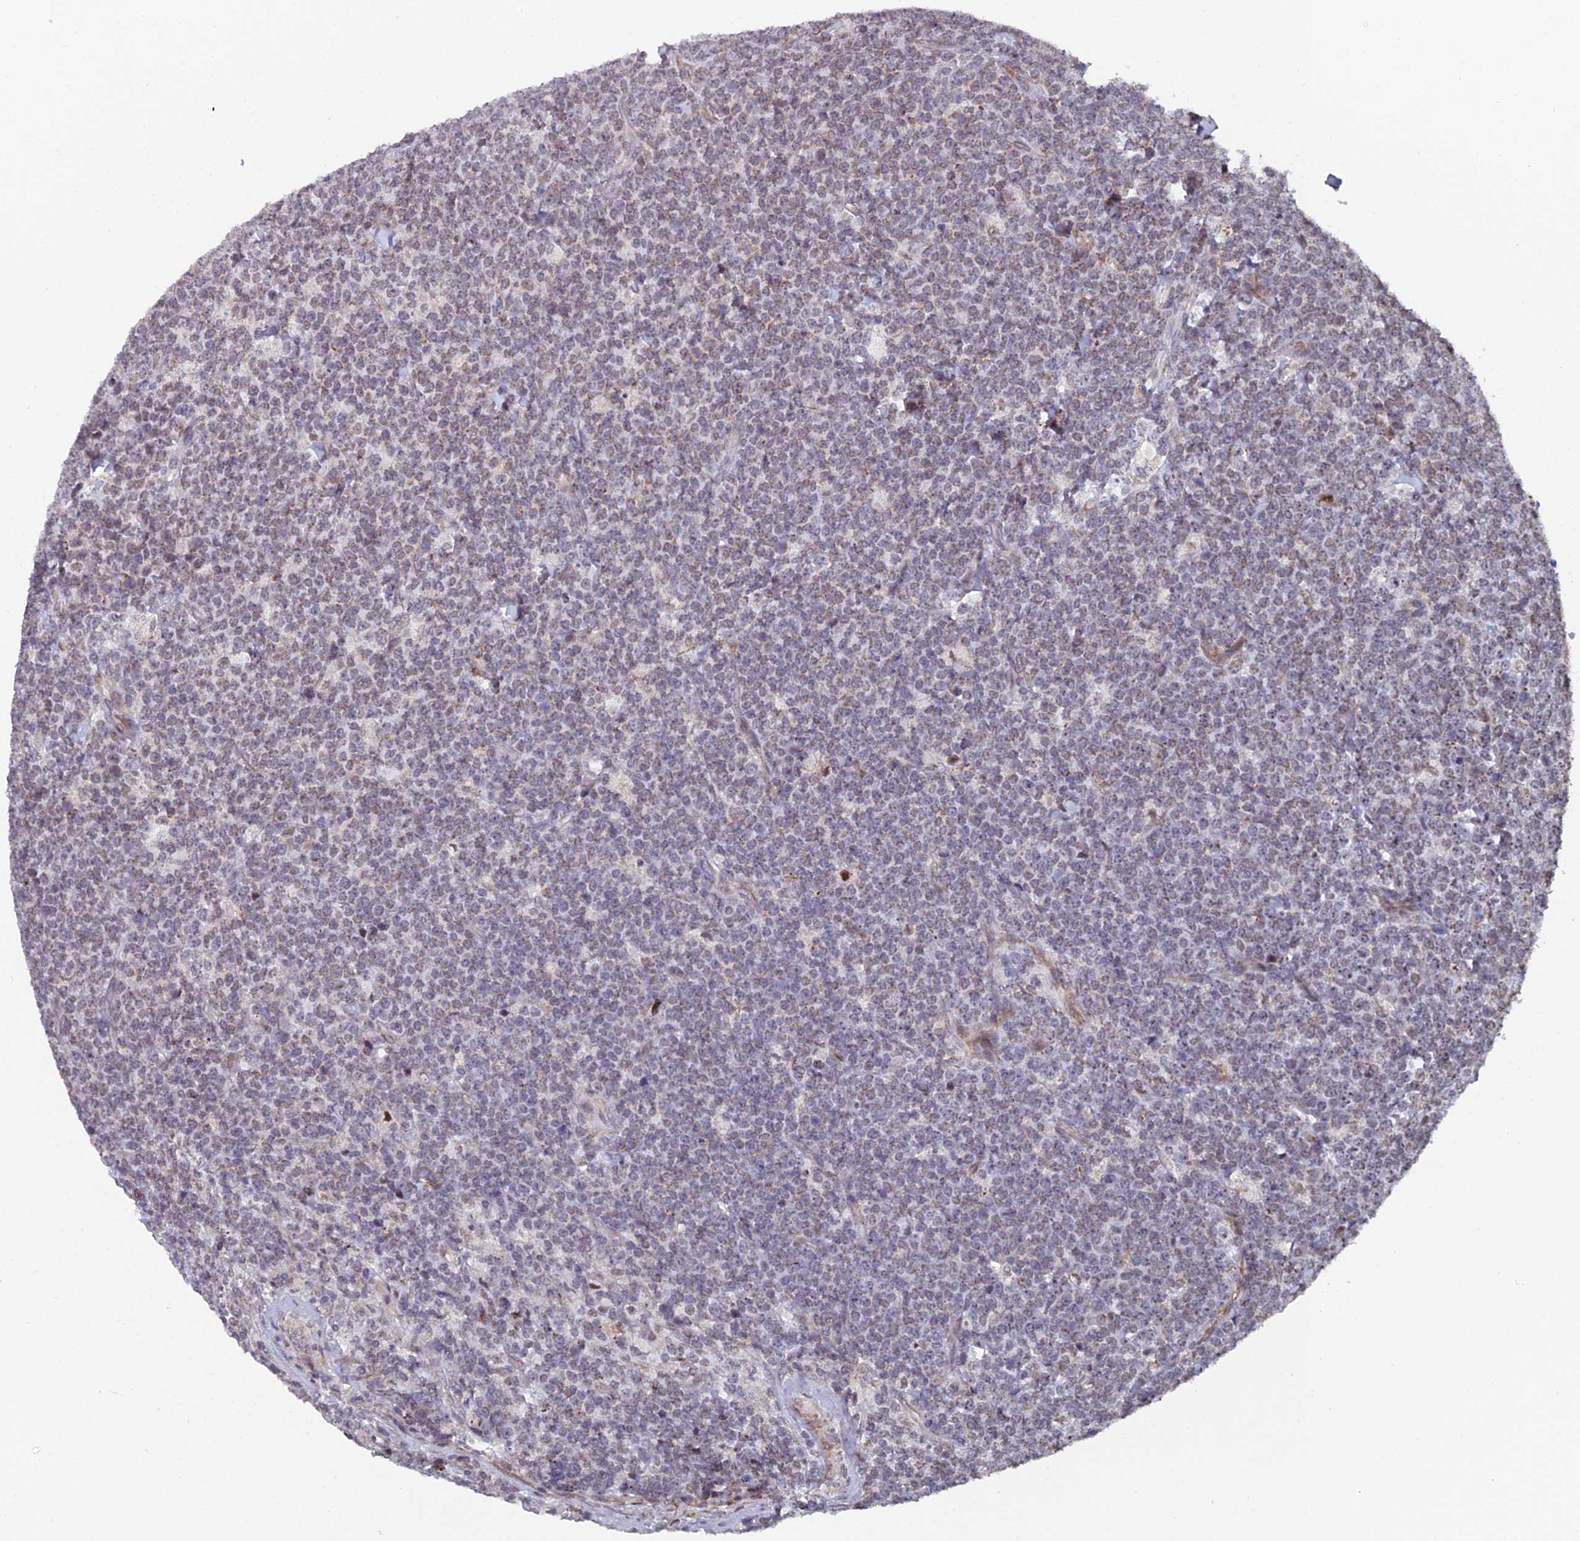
{"staining": {"intensity": "weak", "quantity": ">75%", "location": "nuclear"}, "tissue": "lymphoma", "cell_type": "Tumor cells", "image_type": "cancer", "snomed": [{"axis": "morphology", "description": "Malignant lymphoma, non-Hodgkin's type, High grade"}, {"axis": "topography", "description": "Small intestine"}], "caption": "This micrograph exhibits immunohistochemistry (IHC) staining of lymphoma, with low weak nuclear expression in approximately >75% of tumor cells.", "gene": "XKR9", "patient": {"sex": "male", "age": 8}}